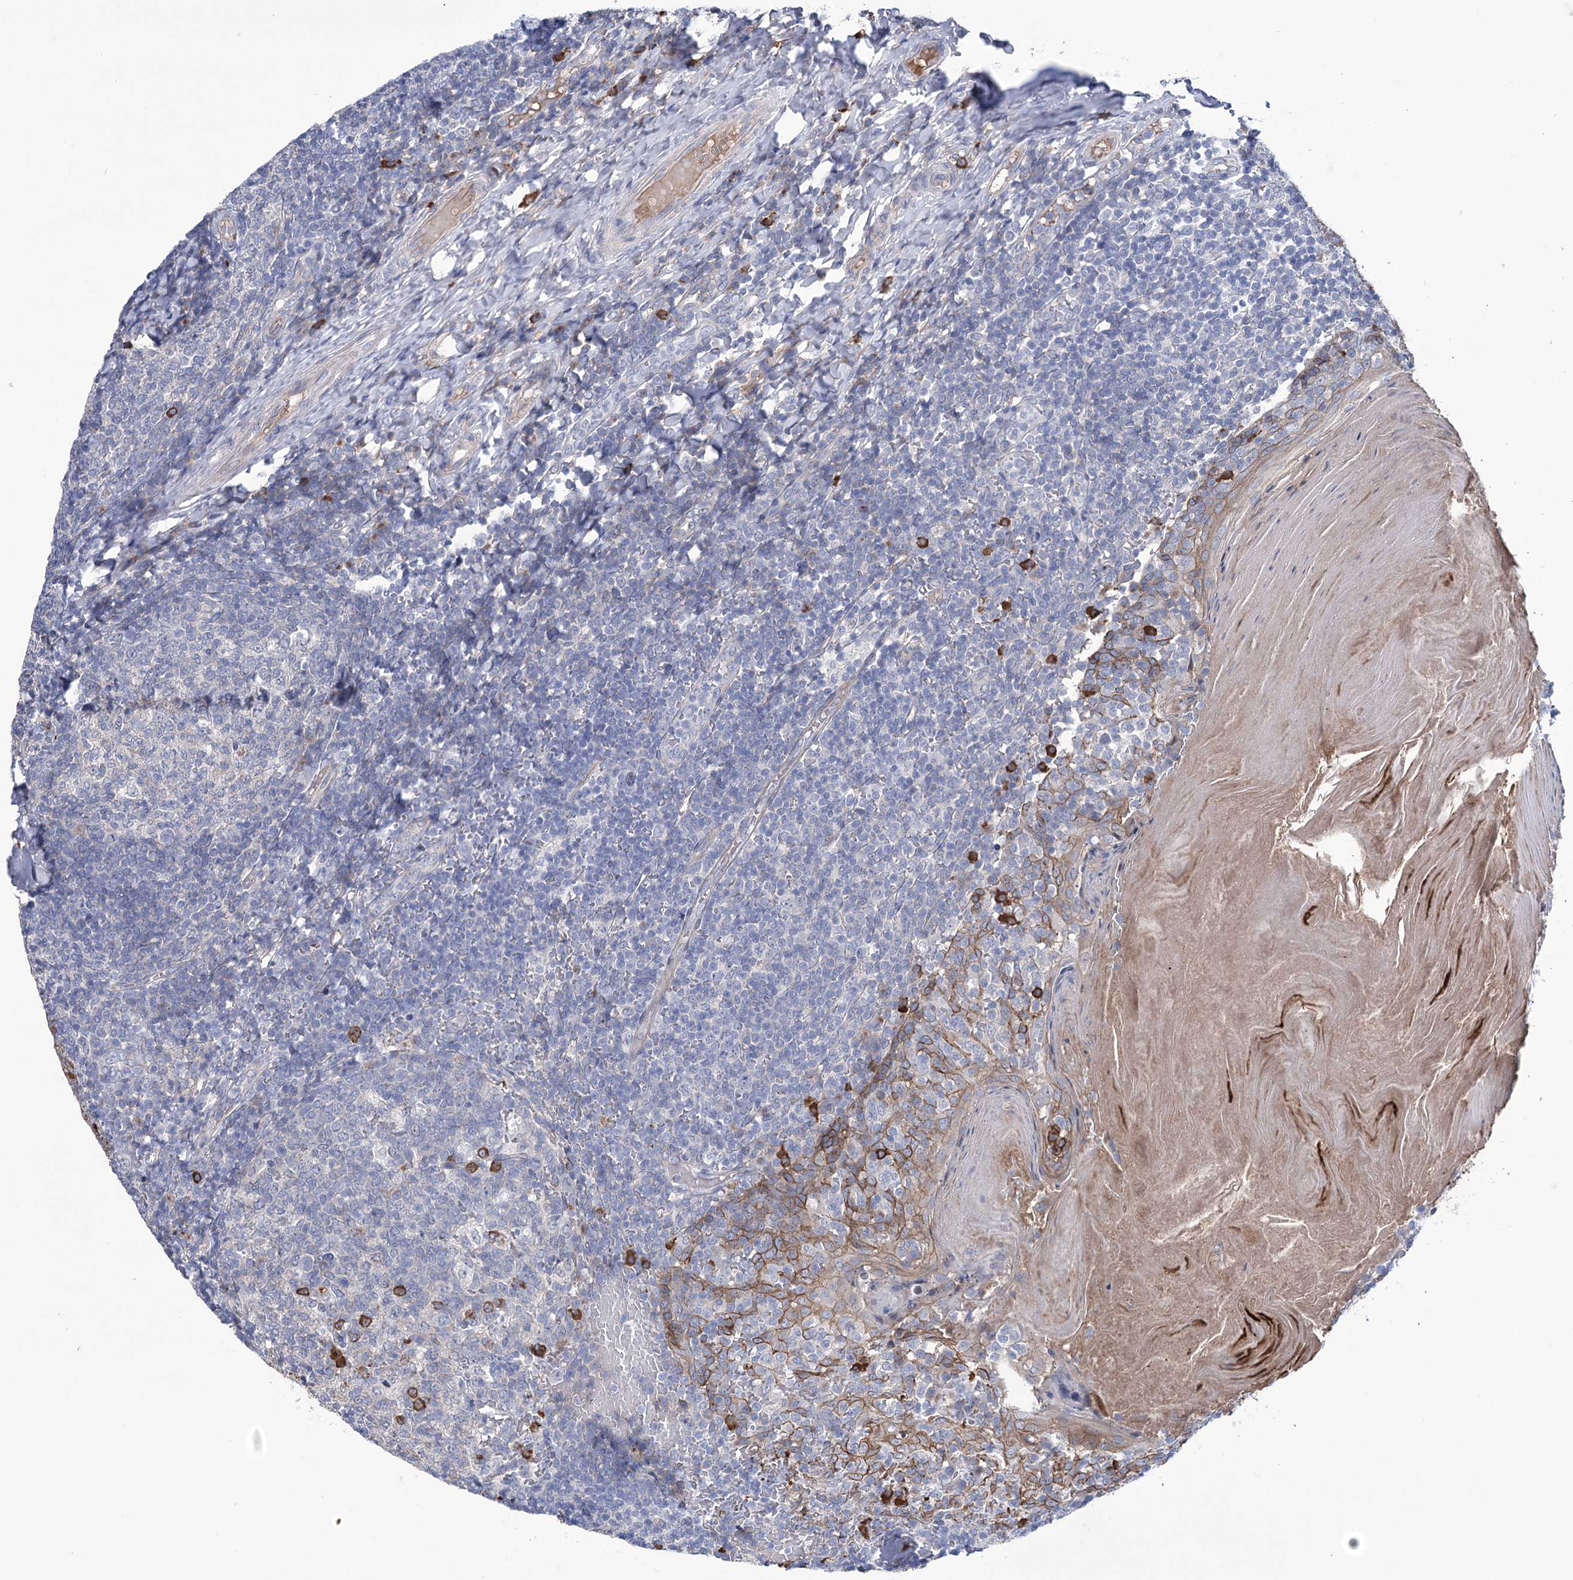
{"staining": {"intensity": "strong", "quantity": "<25%", "location": "cytoplasmic/membranous"}, "tissue": "tonsil", "cell_type": "Germinal center cells", "image_type": "normal", "snomed": [{"axis": "morphology", "description": "Normal tissue, NOS"}, {"axis": "topography", "description": "Tonsil"}], "caption": "Strong cytoplasmic/membranous staining is appreciated in about <25% of germinal center cells in benign tonsil.", "gene": "CEP164", "patient": {"sex": "female", "age": 19}}